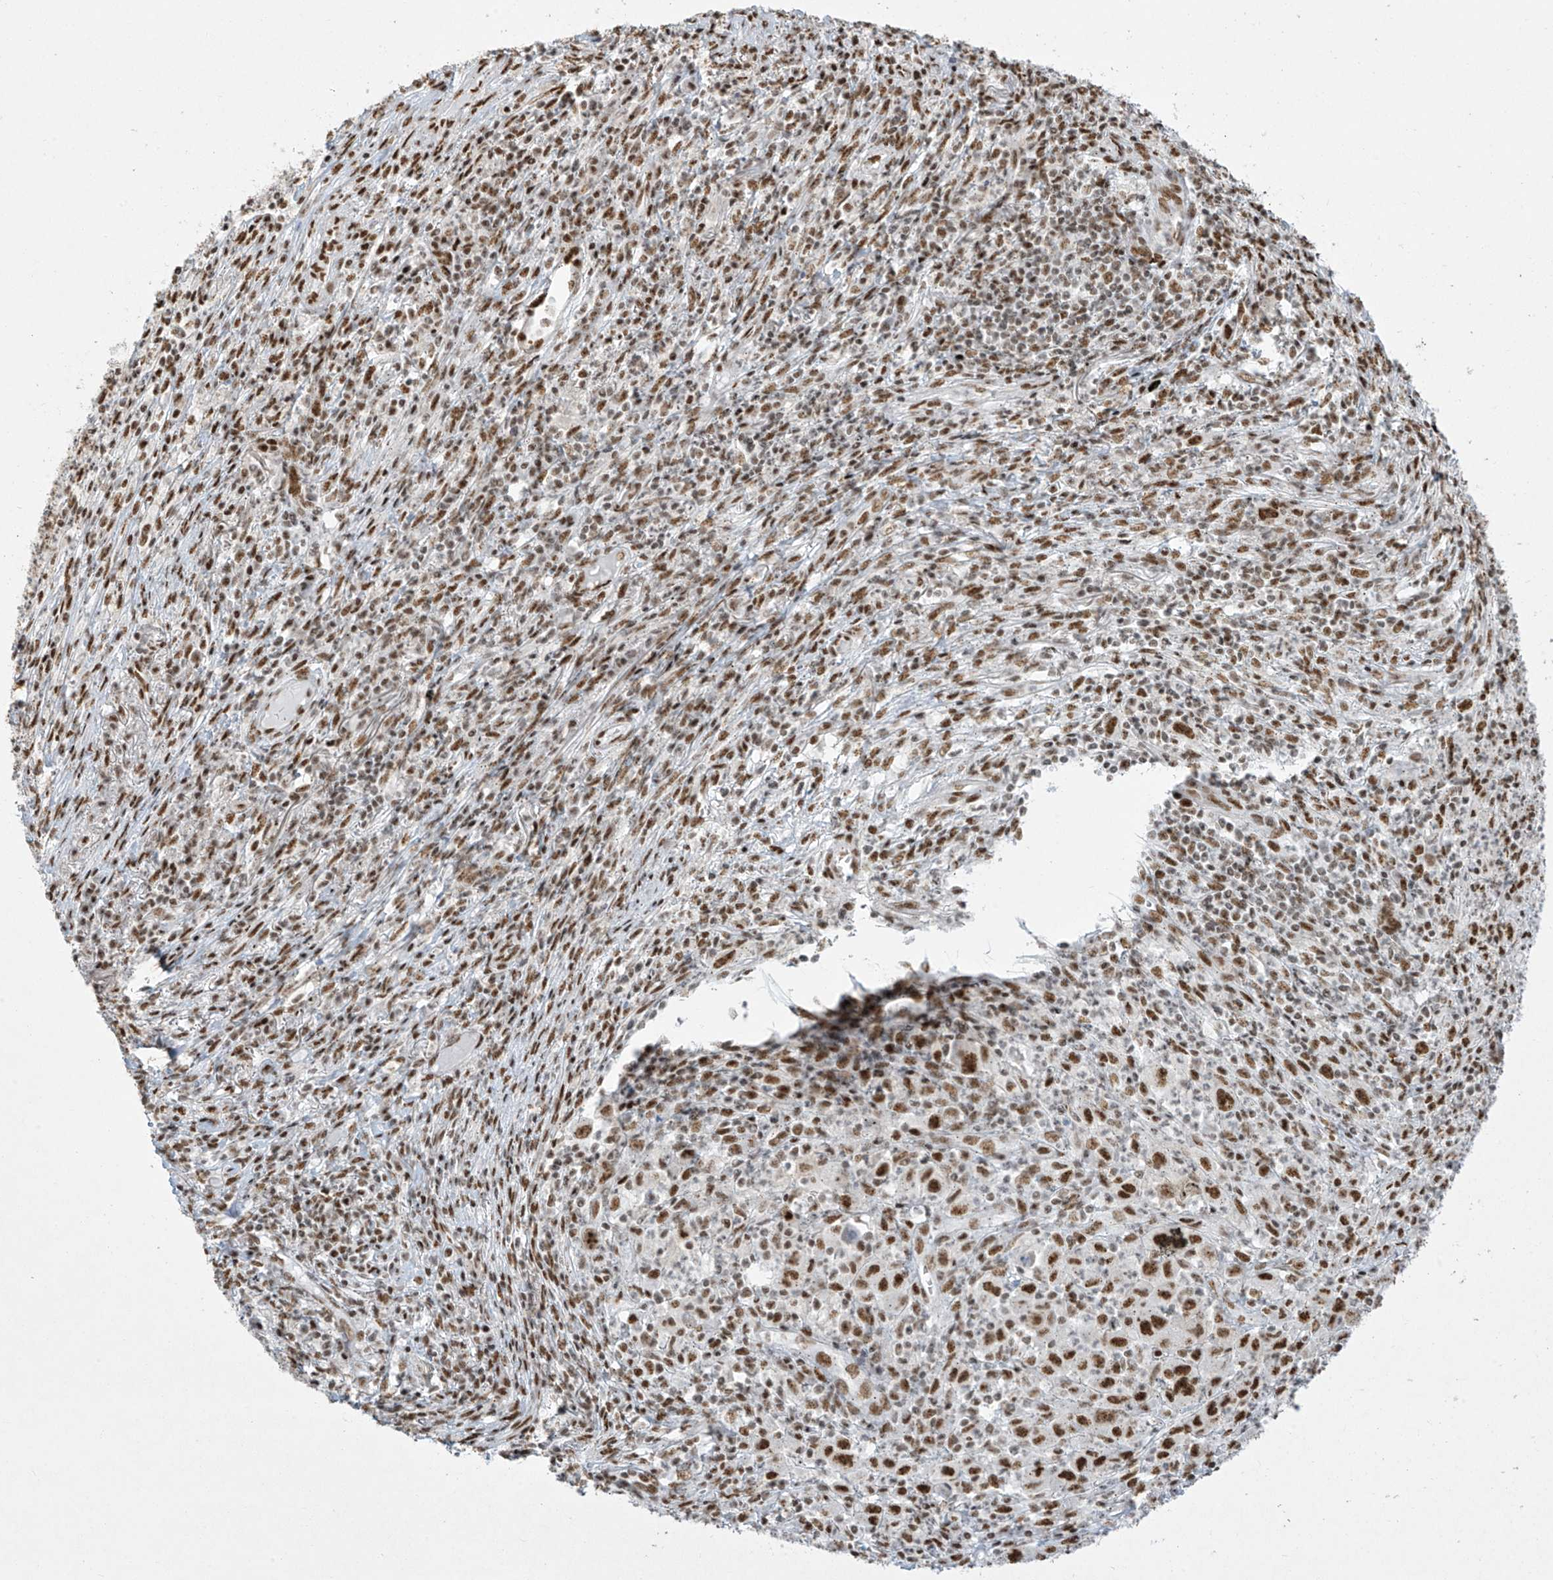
{"staining": {"intensity": "moderate", "quantity": ">75%", "location": "nuclear"}, "tissue": "melanoma", "cell_type": "Tumor cells", "image_type": "cancer", "snomed": [{"axis": "morphology", "description": "Malignant melanoma, Metastatic site"}, {"axis": "topography", "description": "Skin"}], "caption": "Protein staining of malignant melanoma (metastatic site) tissue demonstrates moderate nuclear positivity in about >75% of tumor cells.", "gene": "MS4A6A", "patient": {"sex": "female", "age": 56}}